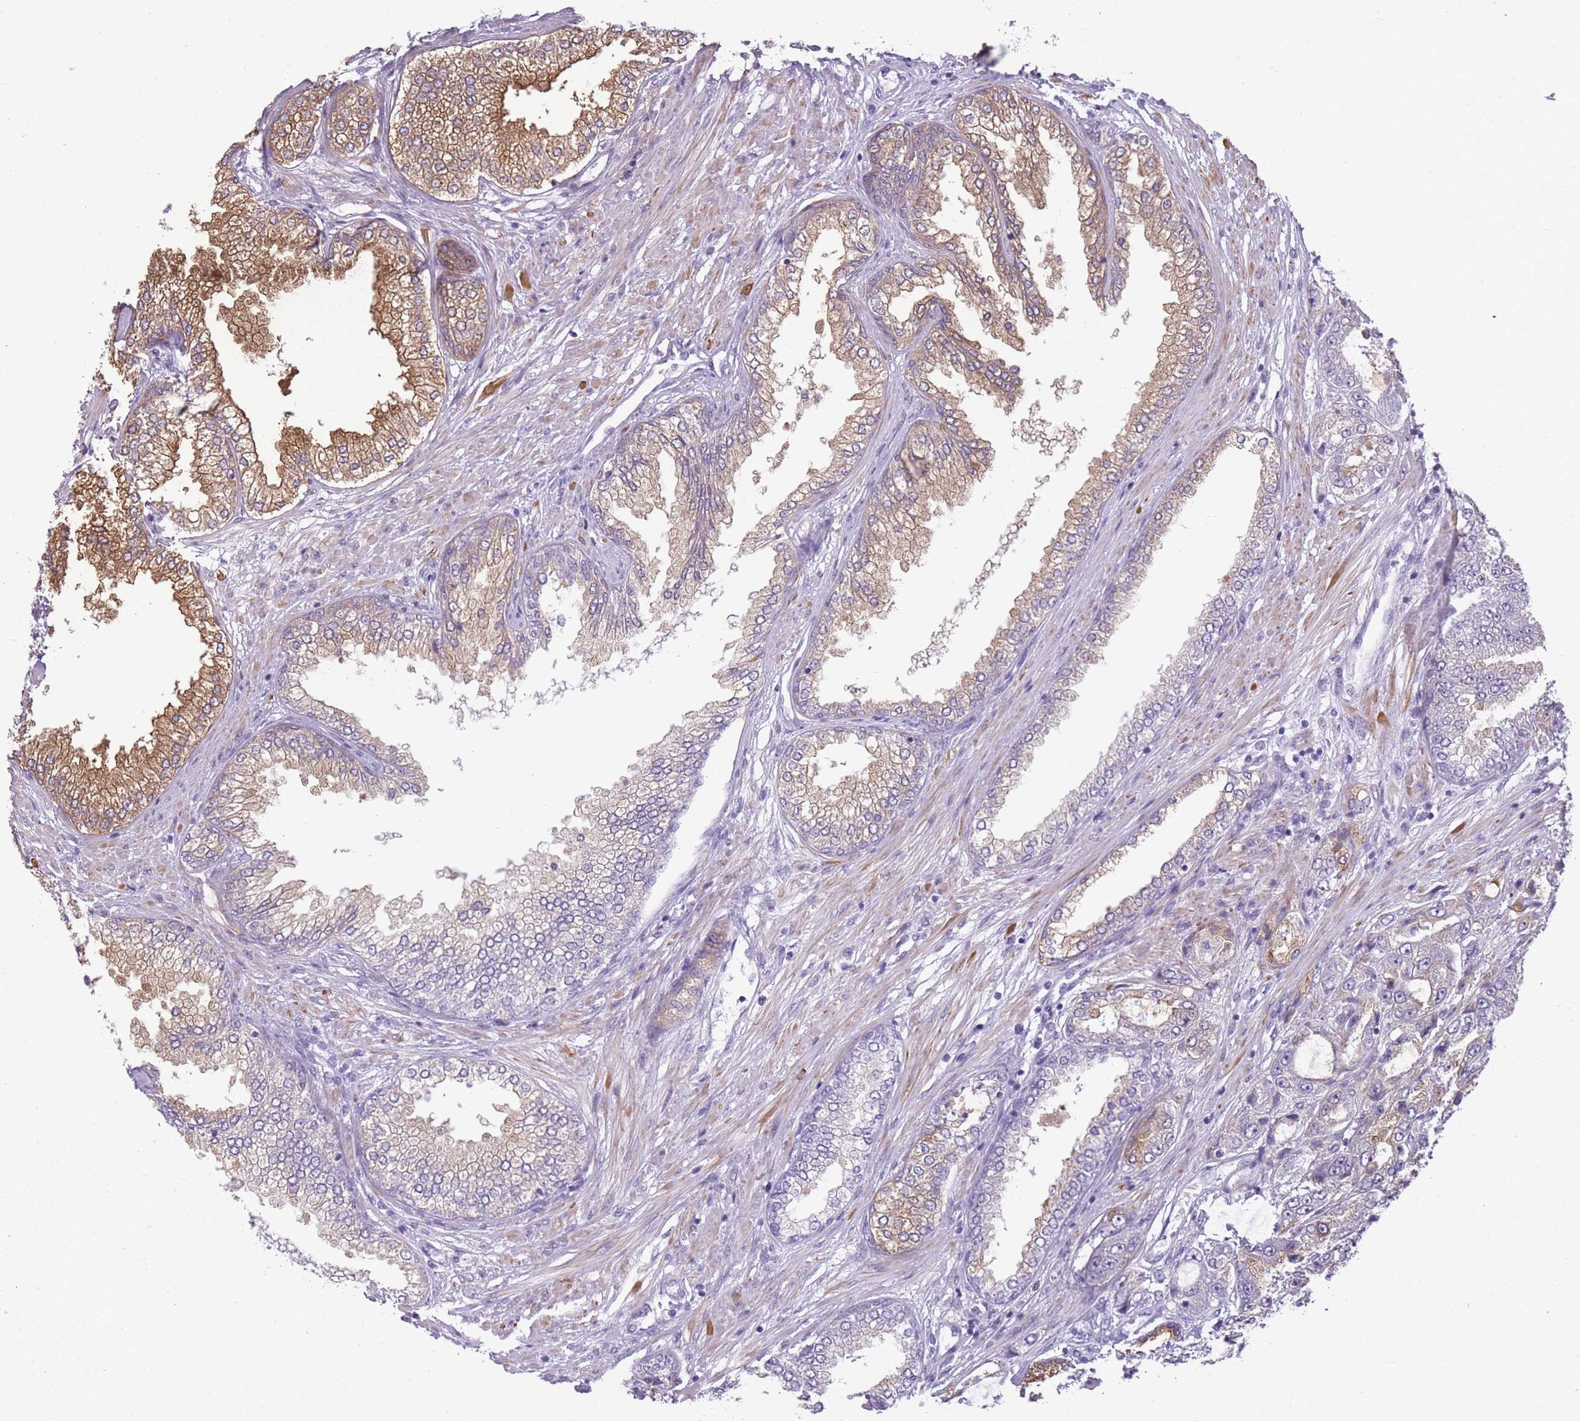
{"staining": {"intensity": "moderate", "quantity": "<25%", "location": "cytoplasmic/membranous"}, "tissue": "prostate cancer", "cell_type": "Tumor cells", "image_type": "cancer", "snomed": [{"axis": "morphology", "description": "Adenocarcinoma, High grade"}, {"axis": "topography", "description": "Prostate"}], "caption": "Moderate cytoplasmic/membranous expression is appreciated in about <25% of tumor cells in high-grade adenocarcinoma (prostate).", "gene": "GOLGA6D", "patient": {"sex": "male", "age": 71}}